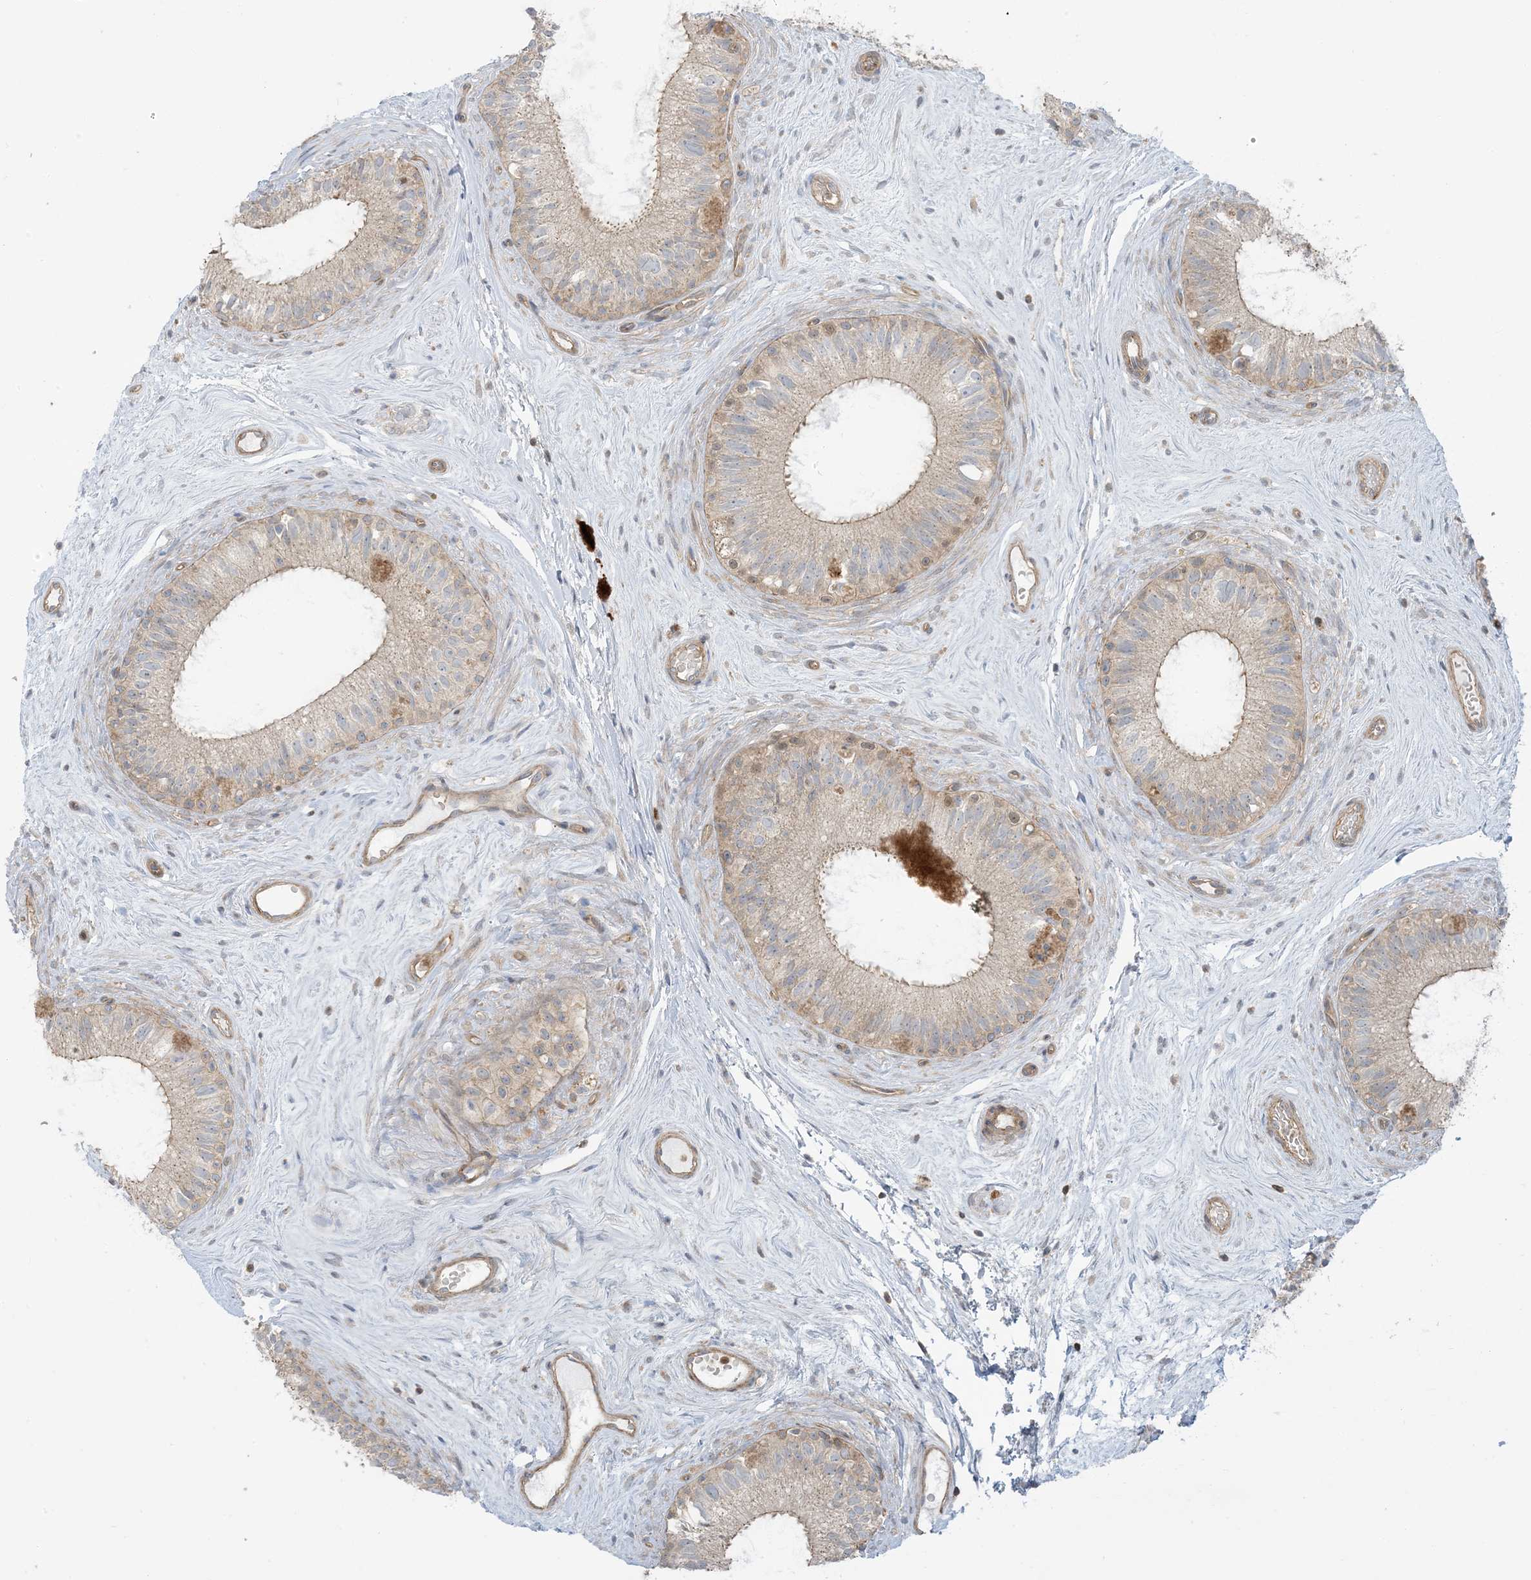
{"staining": {"intensity": "moderate", "quantity": "25%-75%", "location": "cytoplasmic/membranous"}, "tissue": "epididymis", "cell_type": "Glandular cells", "image_type": "normal", "snomed": [{"axis": "morphology", "description": "Normal tissue, NOS"}, {"axis": "topography", "description": "Epididymis"}], "caption": "An immunohistochemistry (IHC) histopathology image of benign tissue is shown. Protein staining in brown highlights moderate cytoplasmic/membranous positivity in epididymis within glandular cells.", "gene": "ICMT", "patient": {"sex": "male", "age": 71}}